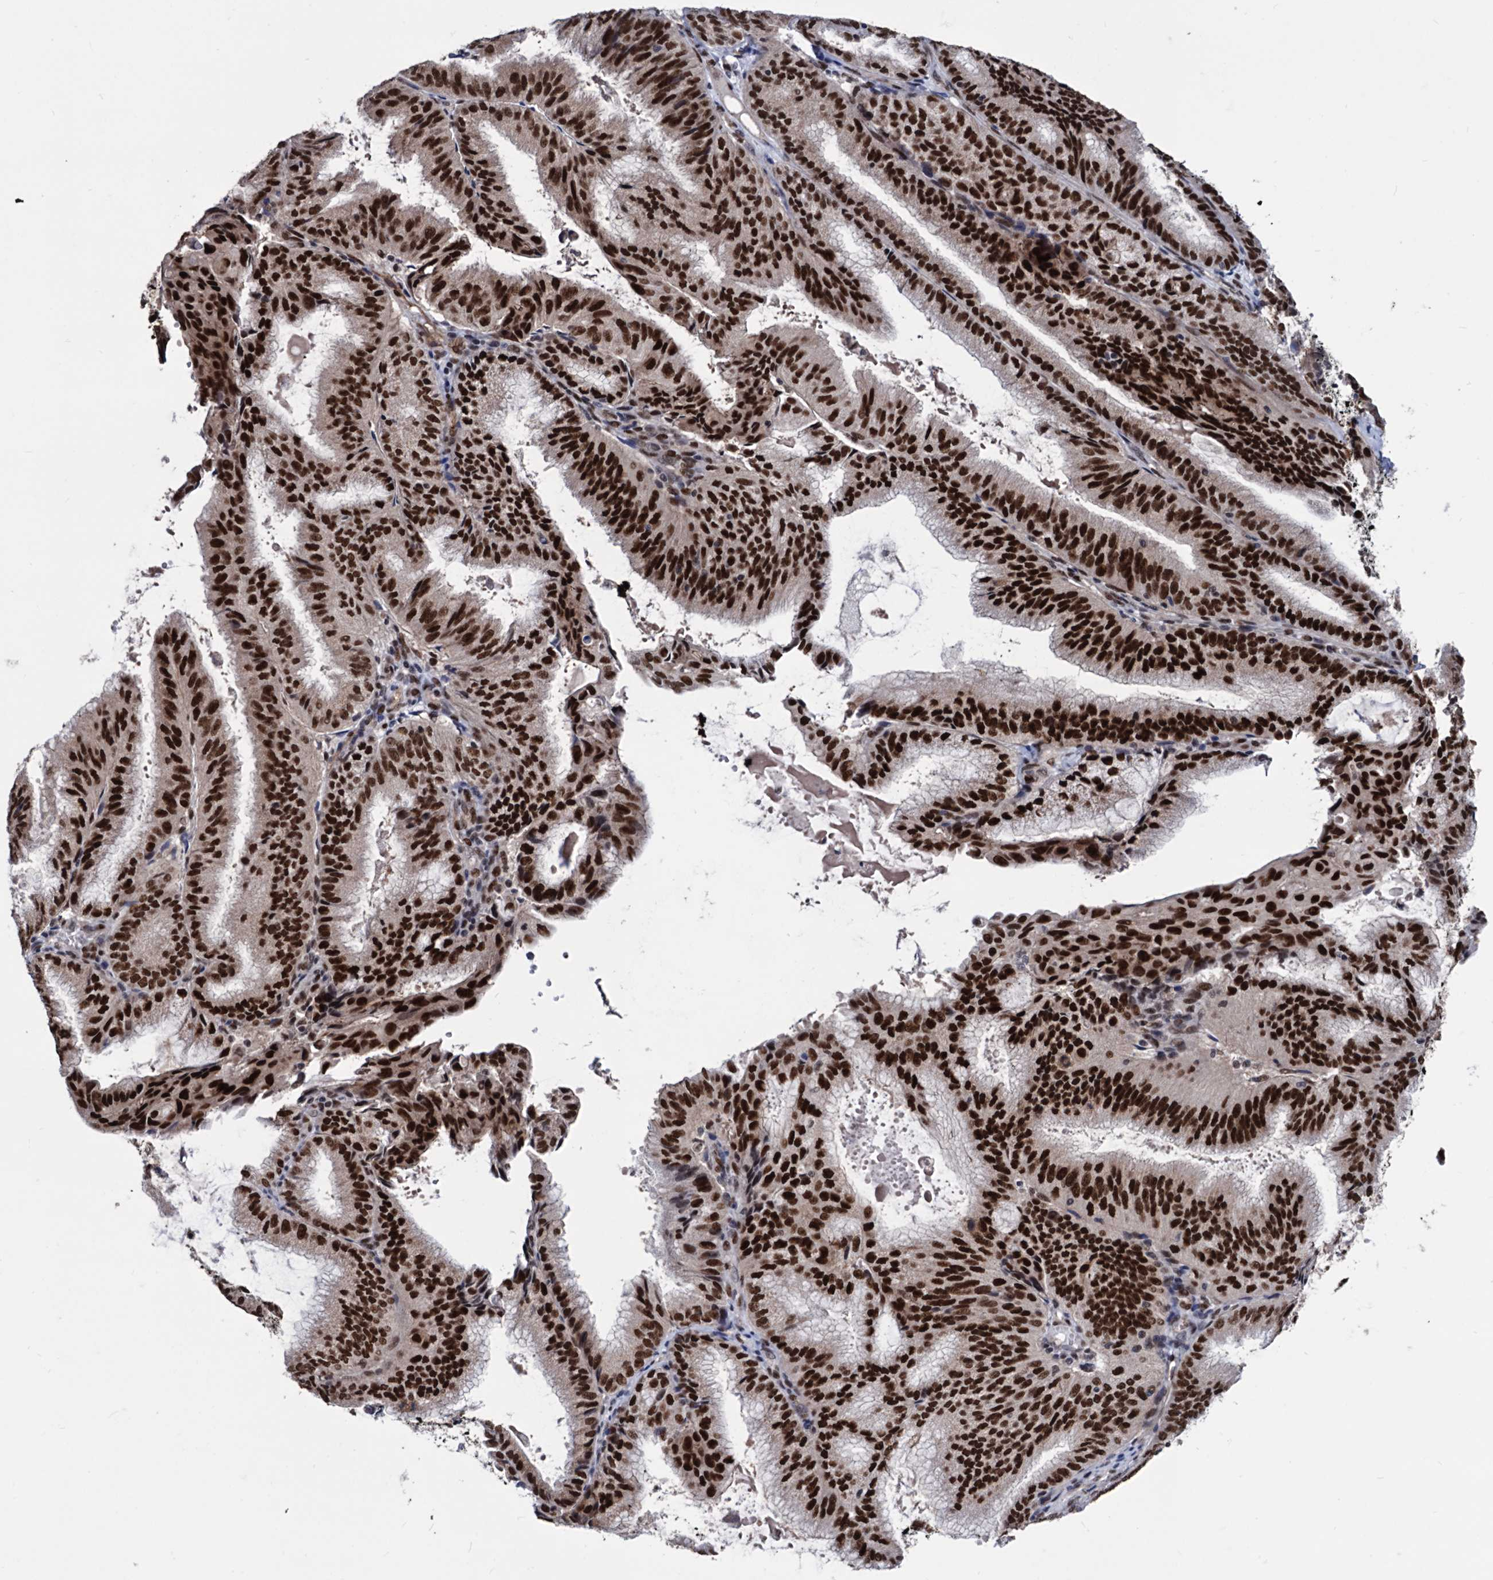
{"staining": {"intensity": "strong", "quantity": ">75%", "location": "nuclear"}, "tissue": "endometrial cancer", "cell_type": "Tumor cells", "image_type": "cancer", "snomed": [{"axis": "morphology", "description": "Adenocarcinoma, NOS"}, {"axis": "topography", "description": "Endometrium"}], "caption": "Brown immunohistochemical staining in human endometrial cancer shows strong nuclear expression in approximately >75% of tumor cells. The staining was performed using DAB (3,3'-diaminobenzidine), with brown indicating positive protein expression. Nuclei are stained blue with hematoxylin.", "gene": "GALNT11", "patient": {"sex": "female", "age": 49}}